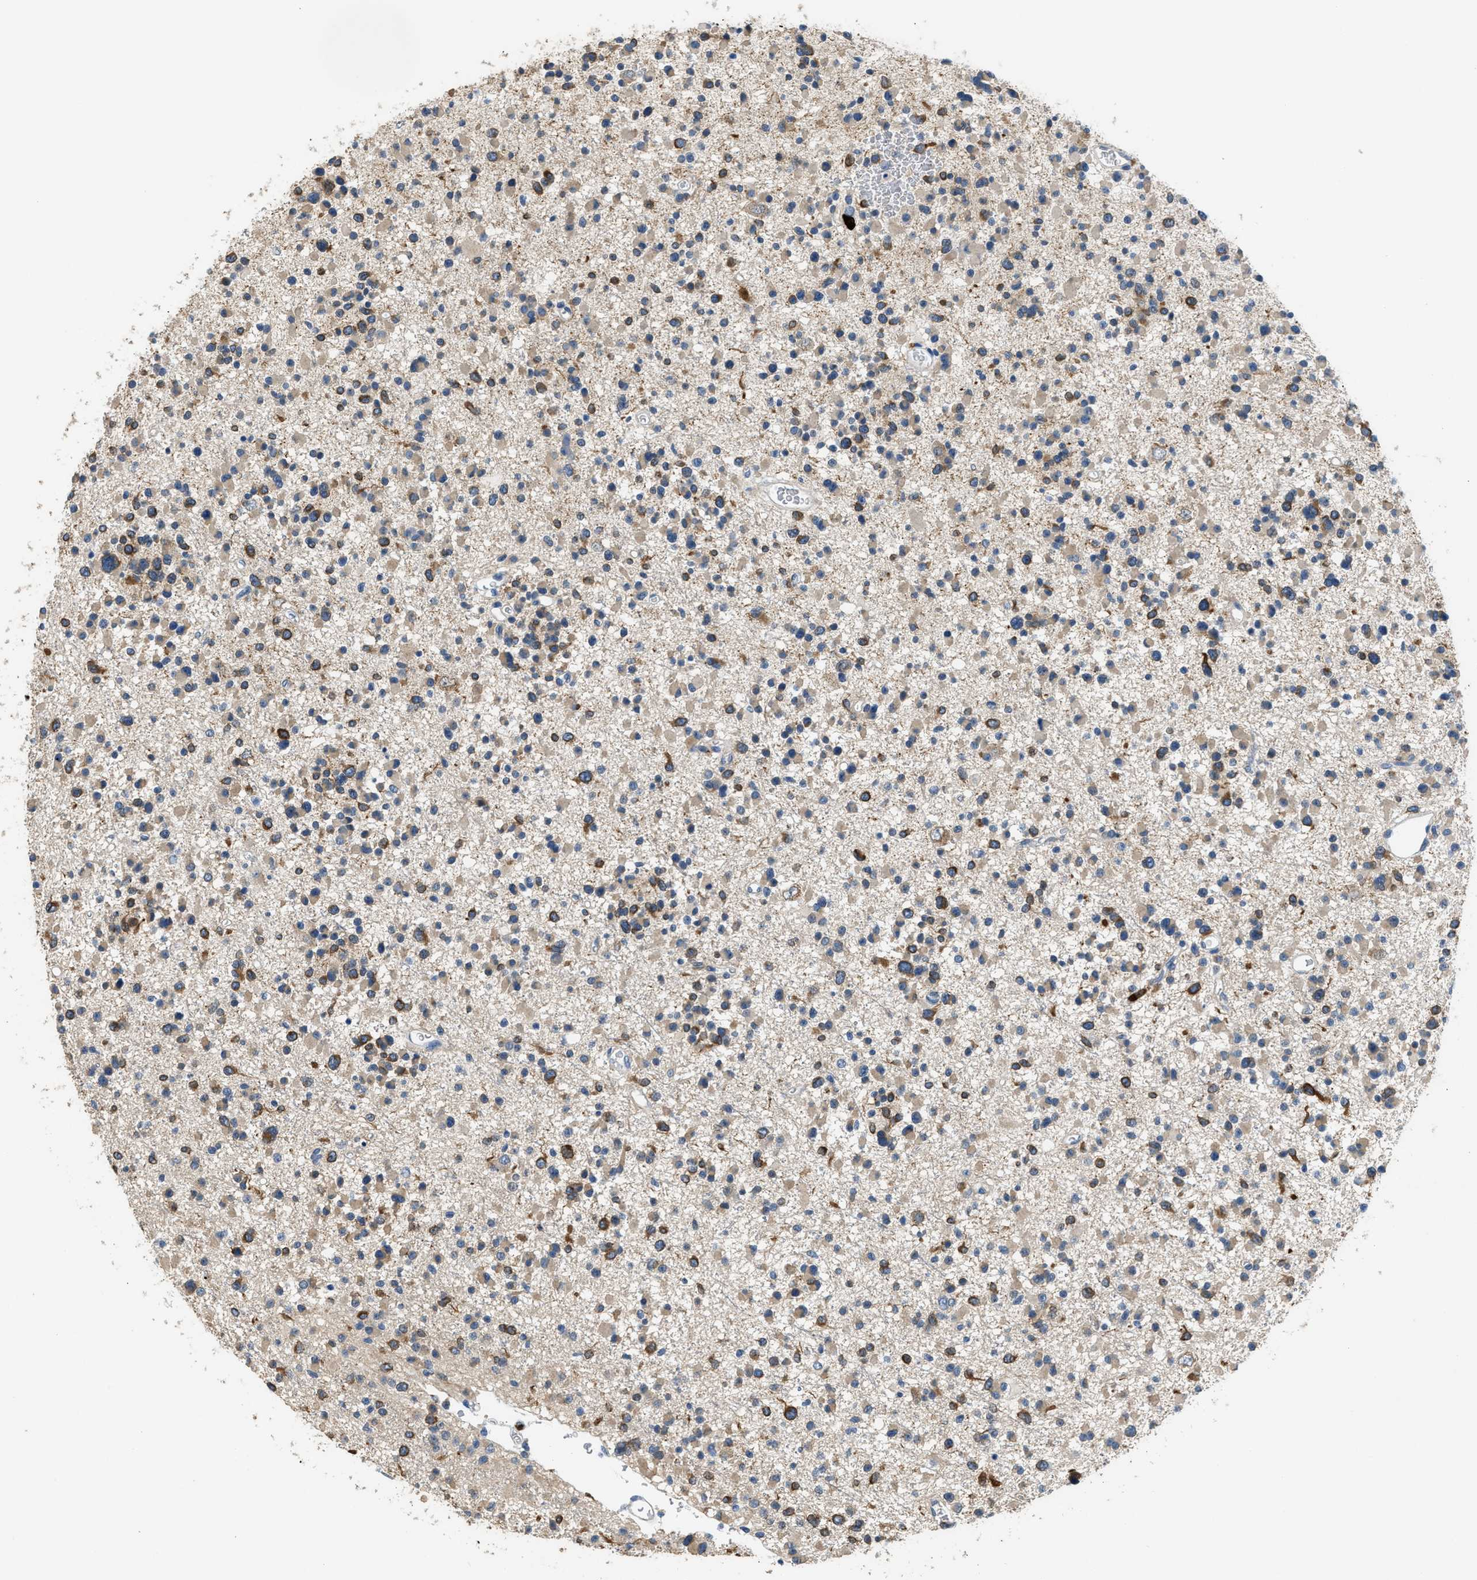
{"staining": {"intensity": "moderate", "quantity": "25%-75%", "location": "cytoplasmic/membranous"}, "tissue": "glioma", "cell_type": "Tumor cells", "image_type": "cancer", "snomed": [{"axis": "morphology", "description": "Glioma, malignant, Low grade"}, {"axis": "topography", "description": "Brain"}], "caption": "Brown immunohistochemical staining in malignant glioma (low-grade) demonstrates moderate cytoplasmic/membranous expression in about 25%-75% of tumor cells. (brown staining indicates protein expression, while blue staining denotes nuclei).", "gene": "TOMM34", "patient": {"sex": "female", "age": 22}}